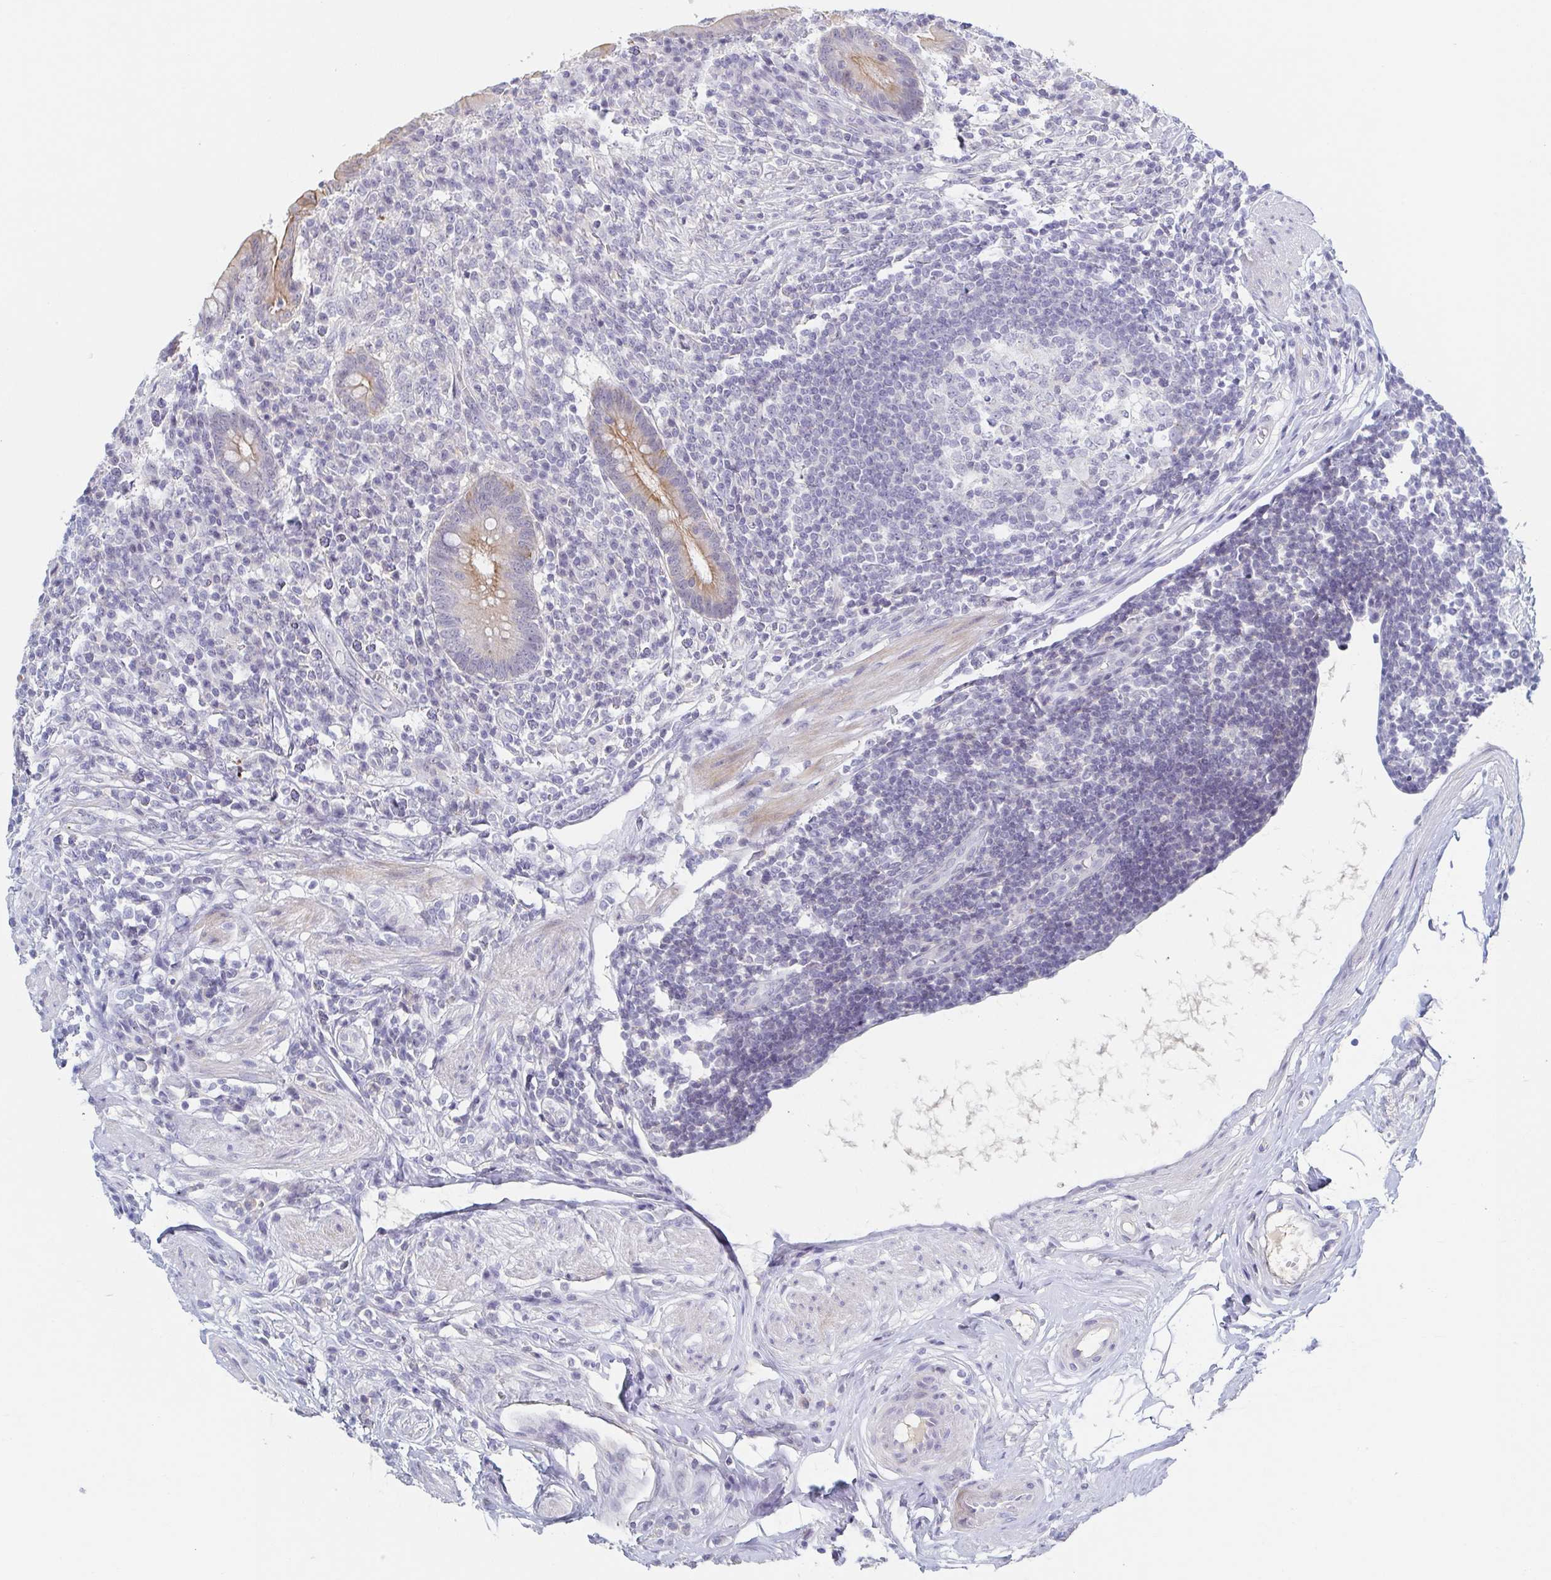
{"staining": {"intensity": "moderate", "quantity": "25%-75%", "location": "cytoplasmic/membranous"}, "tissue": "appendix", "cell_type": "Glandular cells", "image_type": "normal", "snomed": [{"axis": "morphology", "description": "Normal tissue, NOS"}, {"axis": "topography", "description": "Appendix"}], "caption": "Protein staining by immunohistochemistry (IHC) shows moderate cytoplasmic/membranous positivity in about 25%-75% of glandular cells in normal appendix.", "gene": "RHOV", "patient": {"sex": "female", "age": 56}}